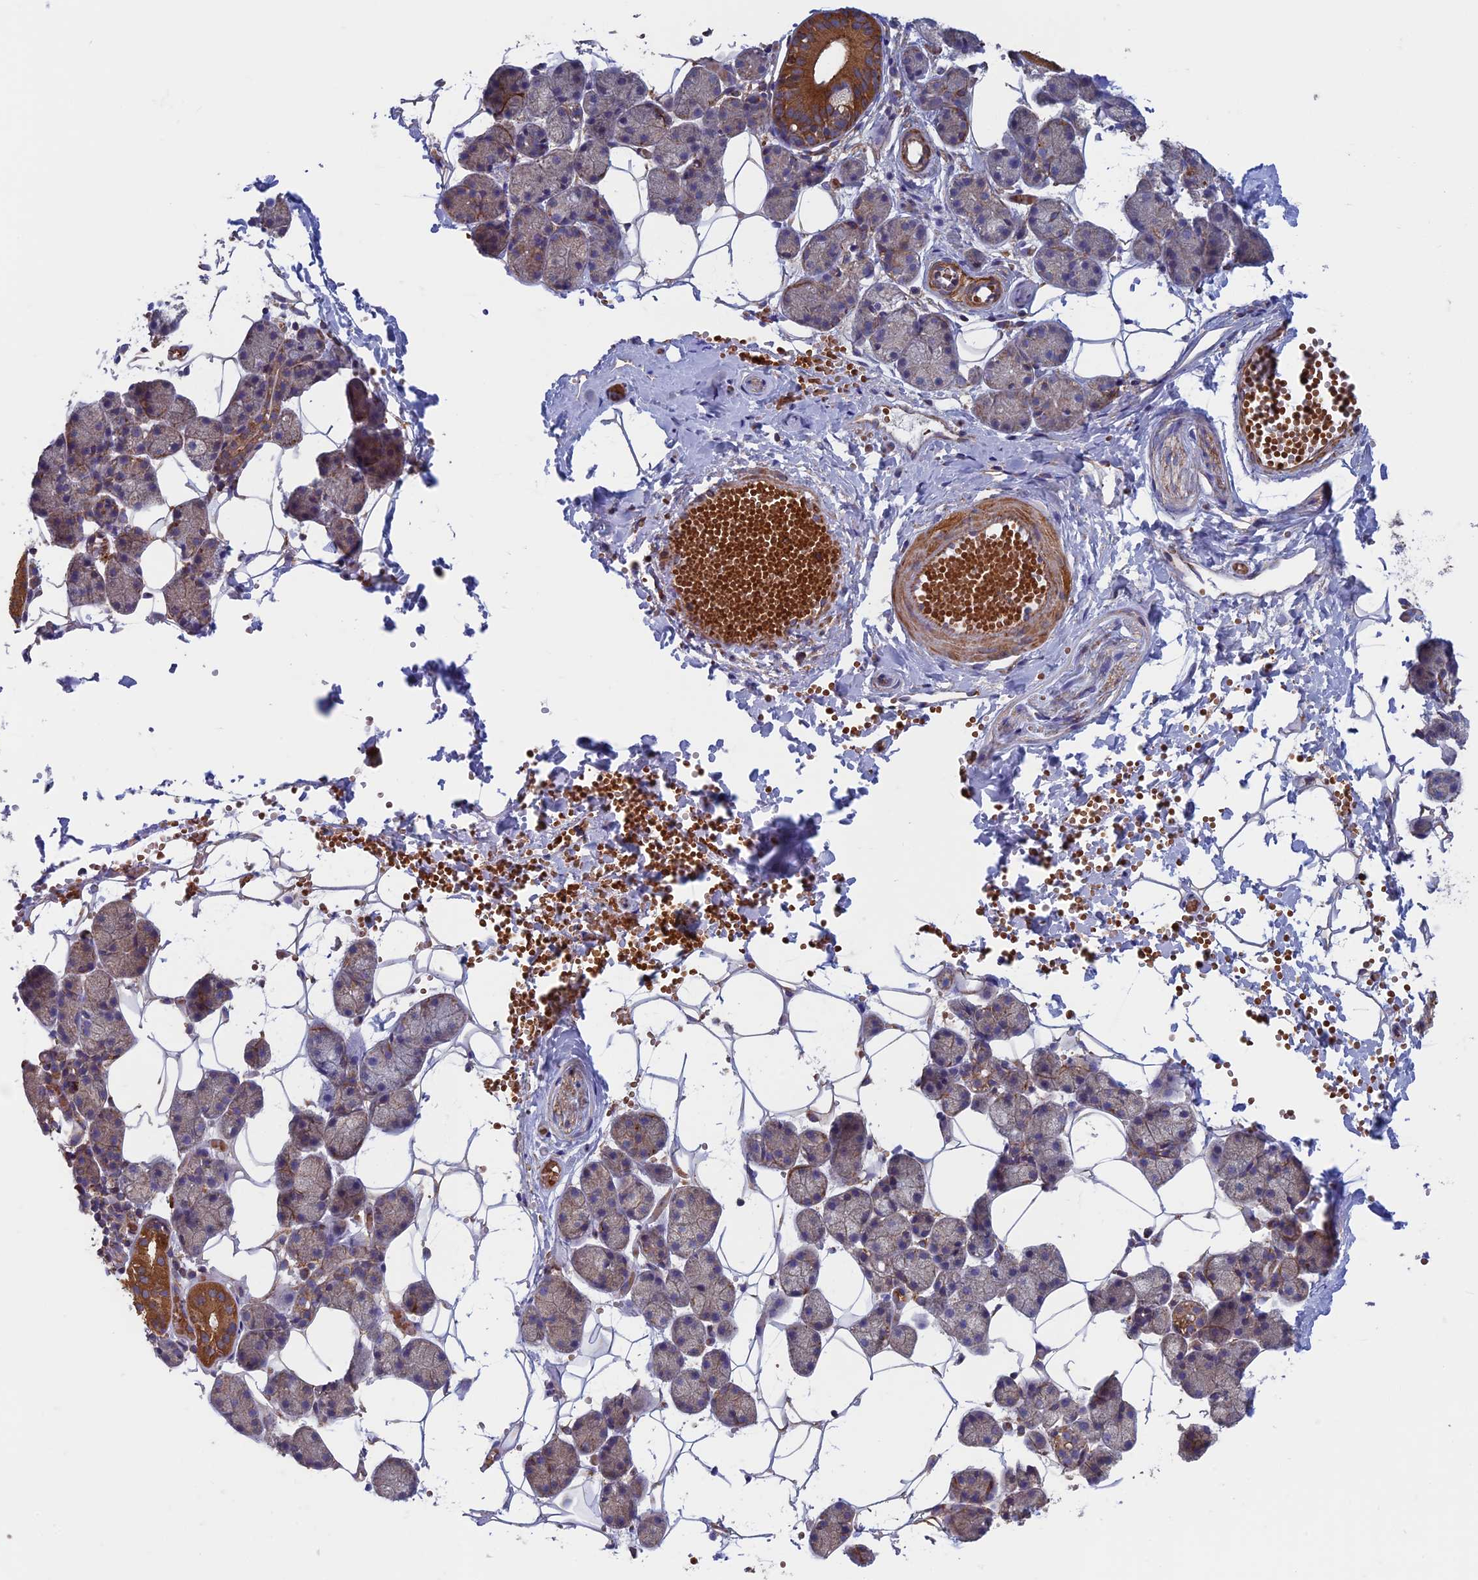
{"staining": {"intensity": "strong", "quantity": "<25%", "location": "cytoplasmic/membranous"}, "tissue": "salivary gland", "cell_type": "Glandular cells", "image_type": "normal", "snomed": [{"axis": "morphology", "description": "Normal tissue, NOS"}, {"axis": "topography", "description": "Salivary gland"}], "caption": "Strong cytoplasmic/membranous positivity is seen in about <25% of glandular cells in unremarkable salivary gland.", "gene": "DNM1L", "patient": {"sex": "female", "age": 33}}